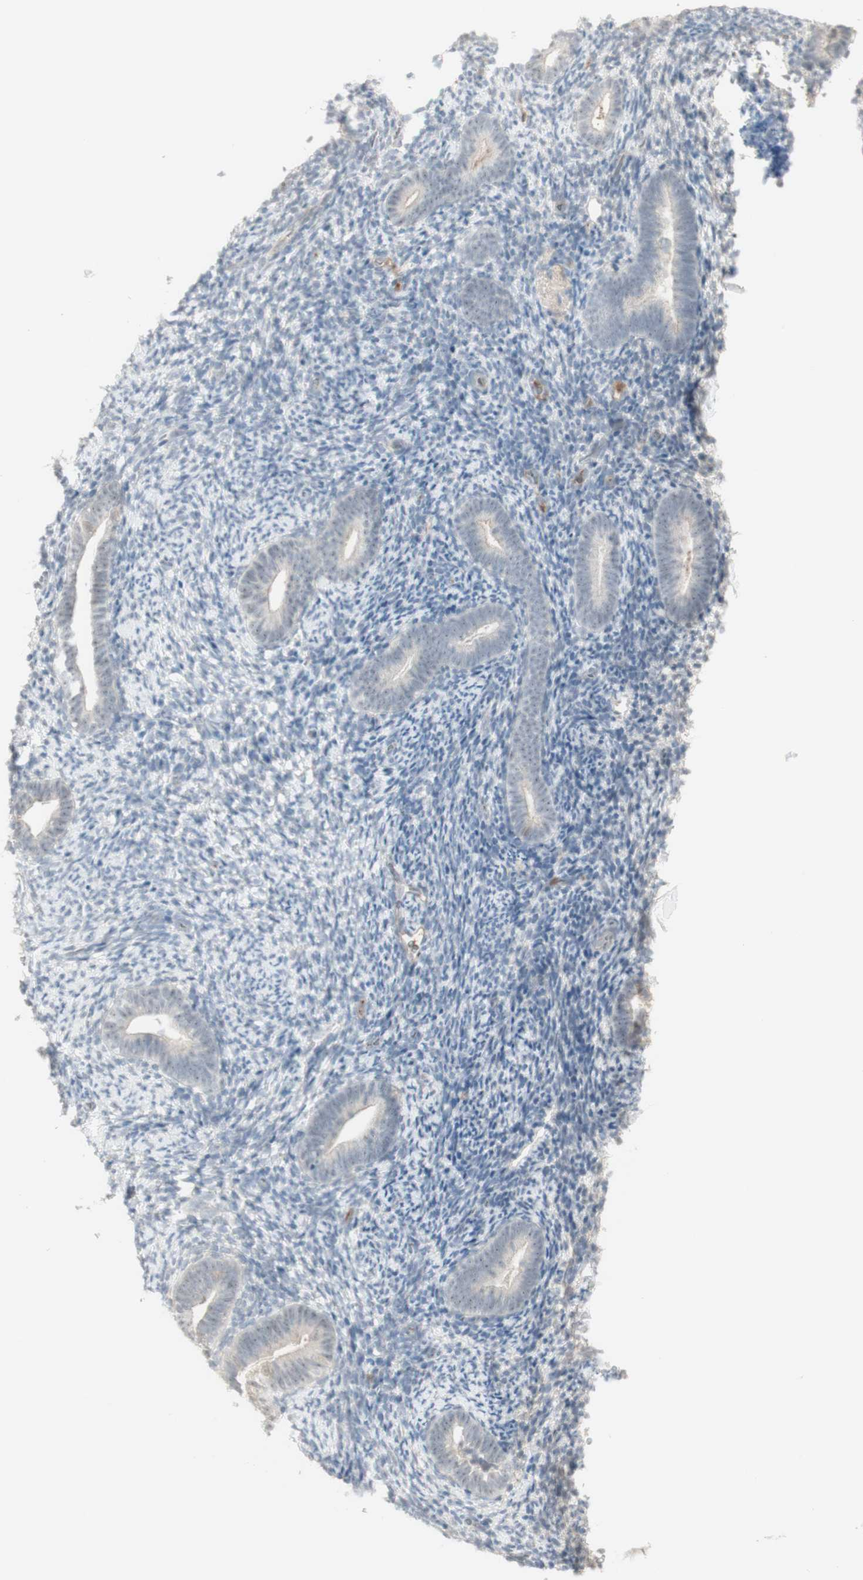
{"staining": {"intensity": "negative", "quantity": "none", "location": "none"}, "tissue": "endometrium", "cell_type": "Cells in endometrial stroma", "image_type": "normal", "snomed": [{"axis": "morphology", "description": "Normal tissue, NOS"}, {"axis": "topography", "description": "Endometrium"}], "caption": "The photomicrograph reveals no staining of cells in endometrial stroma in benign endometrium. The staining is performed using DAB brown chromogen with nuclei counter-stained in using hematoxylin.", "gene": "PLCD4", "patient": {"sex": "female", "age": 51}}